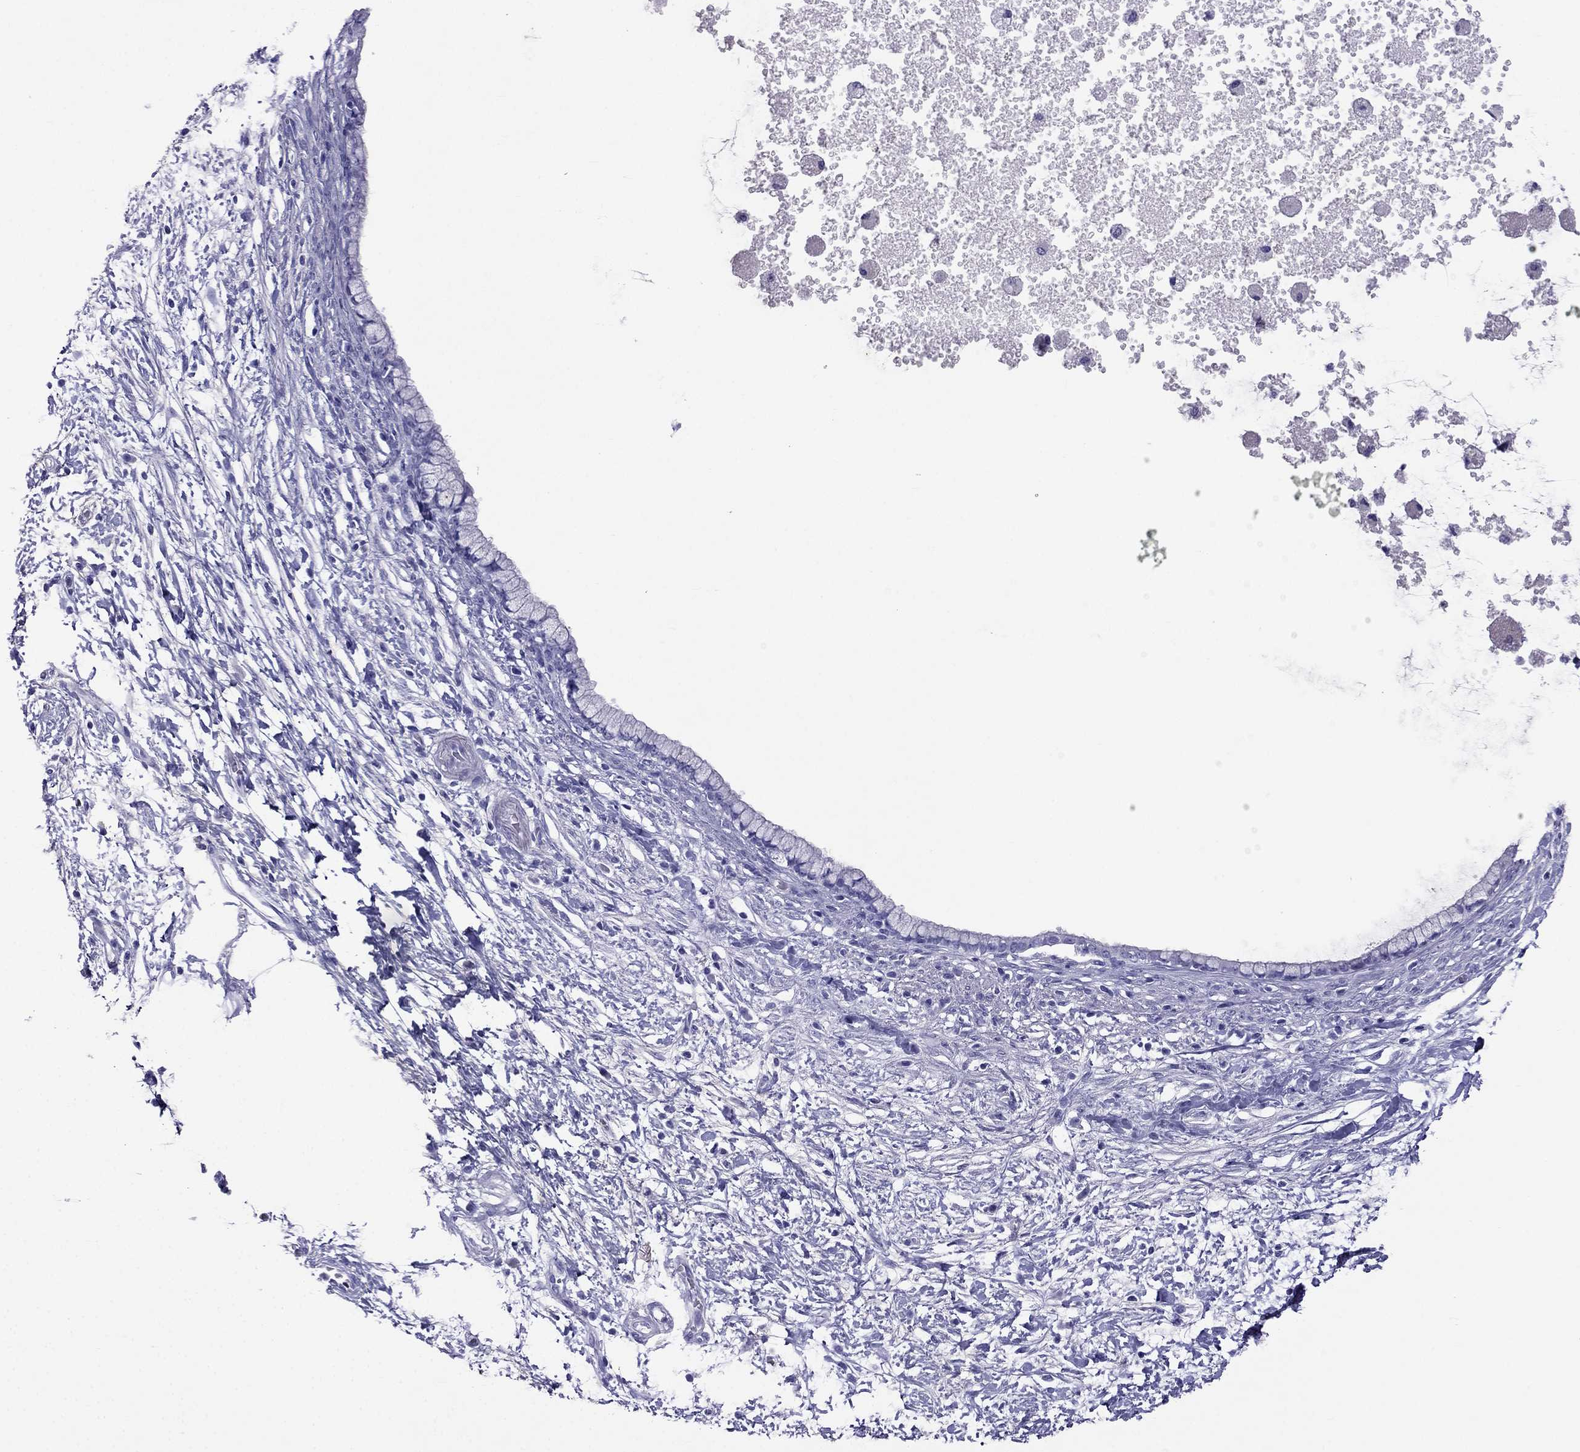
{"staining": {"intensity": "negative", "quantity": "none", "location": "none"}, "tissue": "pancreatic cancer", "cell_type": "Tumor cells", "image_type": "cancer", "snomed": [{"axis": "morphology", "description": "Adenocarcinoma, NOS"}, {"axis": "topography", "description": "Pancreas"}], "caption": "A micrograph of pancreatic cancer (adenocarcinoma) stained for a protein shows no brown staining in tumor cells. (Immunohistochemistry (ihc), brightfield microscopy, high magnification).", "gene": "ARR3", "patient": {"sex": "female", "age": 72}}